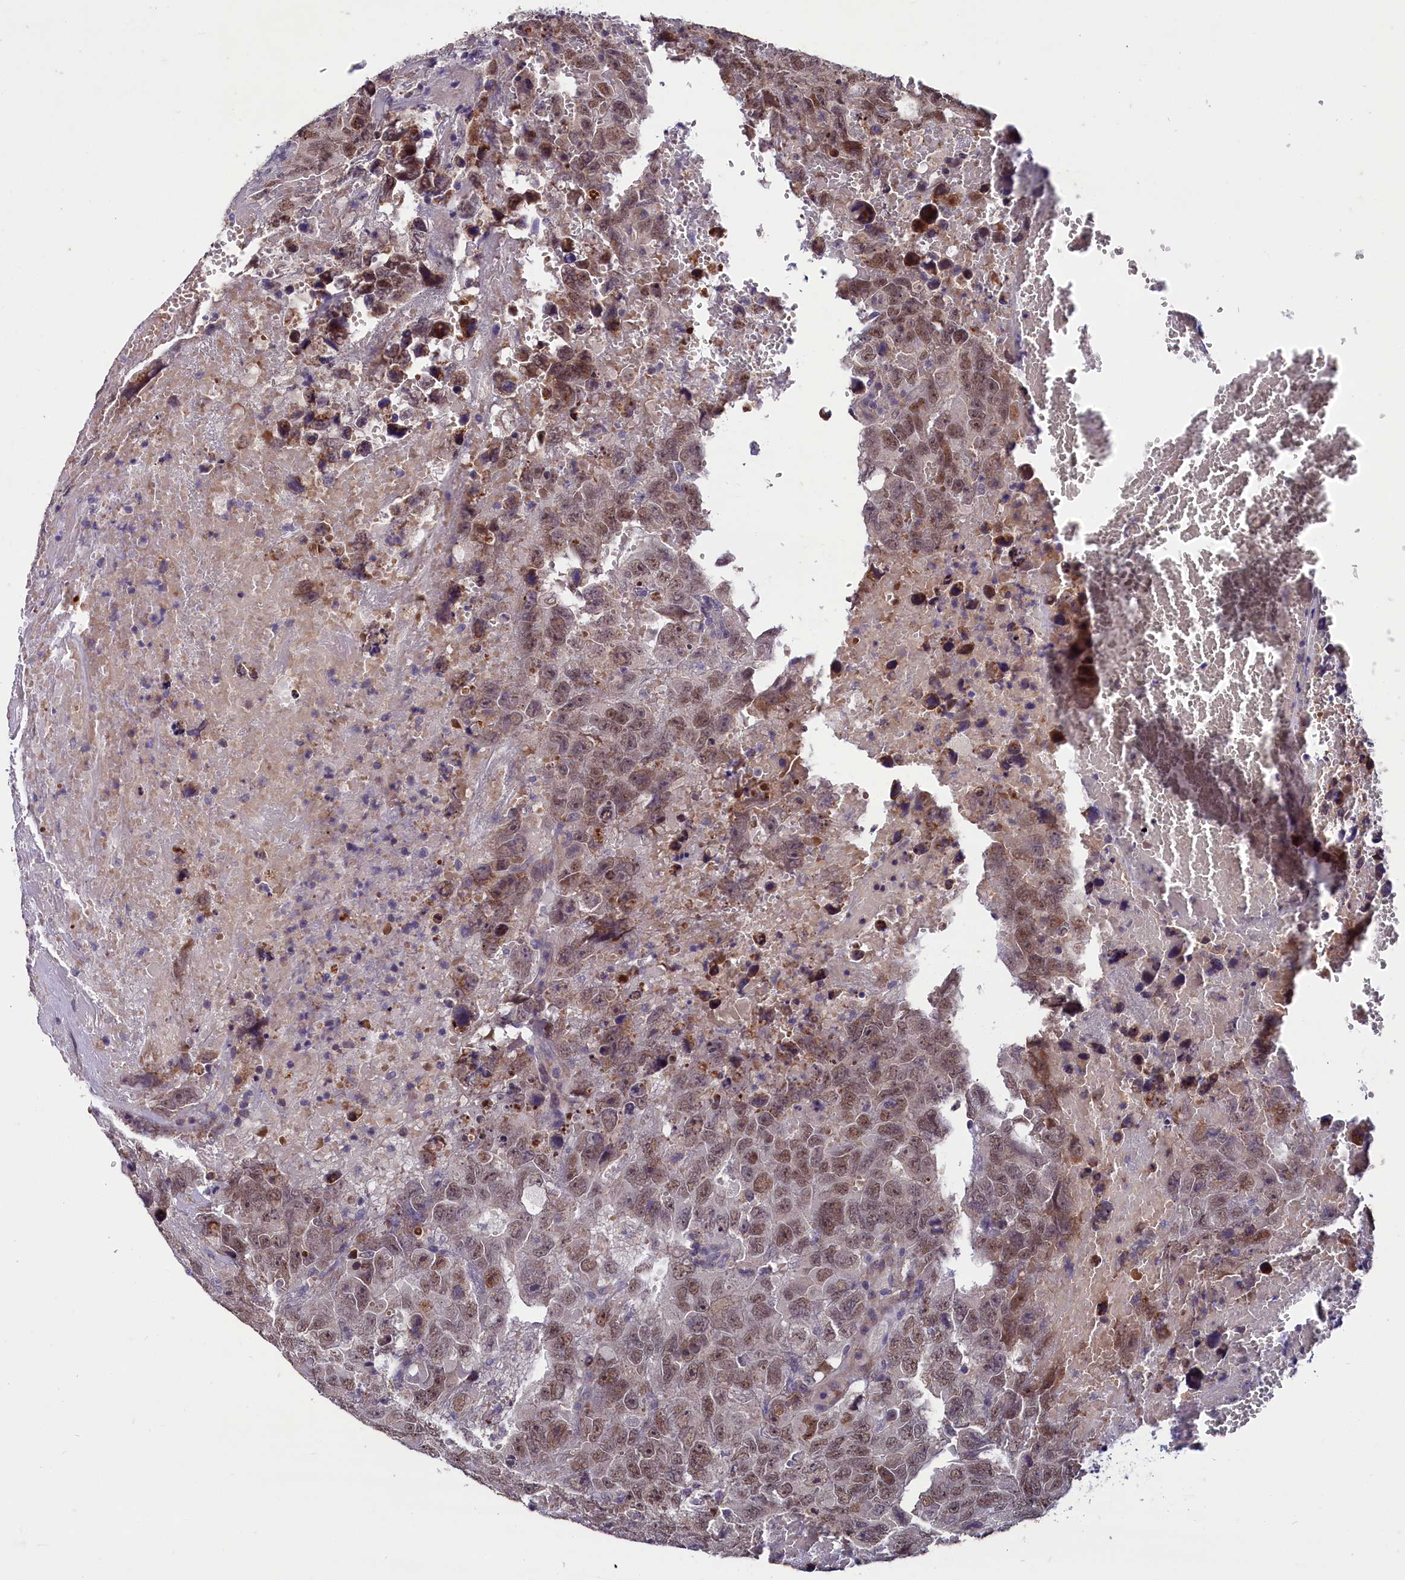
{"staining": {"intensity": "weak", "quantity": ">75%", "location": "nuclear"}, "tissue": "testis cancer", "cell_type": "Tumor cells", "image_type": "cancer", "snomed": [{"axis": "morphology", "description": "Carcinoma, Embryonal, NOS"}, {"axis": "topography", "description": "Testis"}], "caption": "Immunohistochemistry histopathology image of testis cancer (embryonal carcinoma) stained for a protein (brown), which reveals low levels of weak nuclear expression in approximately >75% of tumor cells.", "gene": "SLC39A6", "patient": {"sex": "male", "age": 45}}